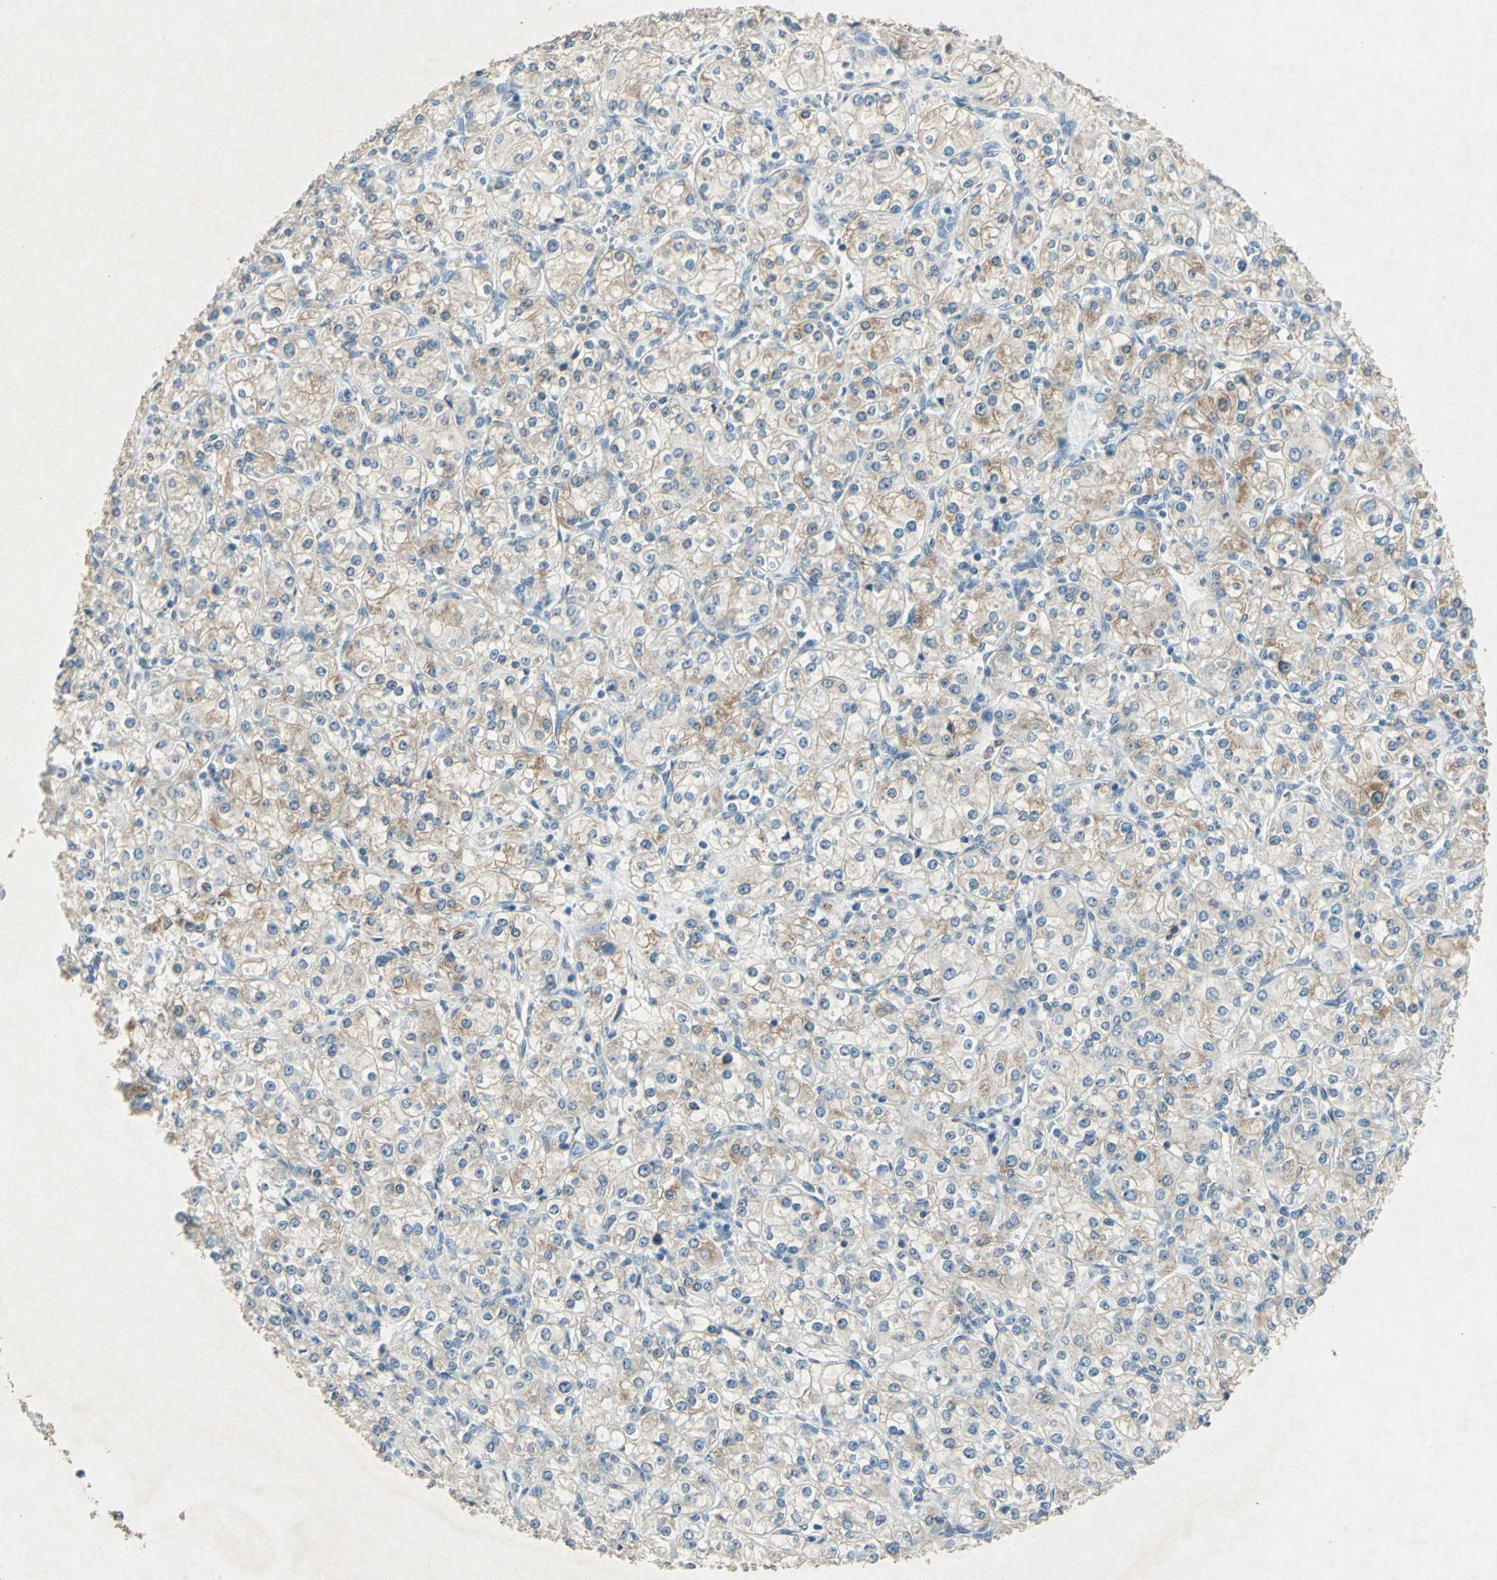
{"staining": {"intensity": "weak", "quantity": "25%-75%", "location": "cytoplasmic/membranous"}, "tissue": "renal cancer", "cell_type": "Tumor cells", "image_type": "cancer", "snomed": [{"axis": "morphology", "description": "Adenocarcinoma, NOS"}, {"axis": "topography", "description": "Kidney"}], "caption": "Adenocarcinoma (renal) was stained to show a protein in brown. There is low levels of weak cytoplasmic/membranous staining in approximately 25%-75% of tumor cells. (DAB (3,3'-diaminobenzidine) = brown stain, brightfield microscopy at high magnification).", "gene": "CAMK2B", "patient": {"sex": "male", "age": 77}}